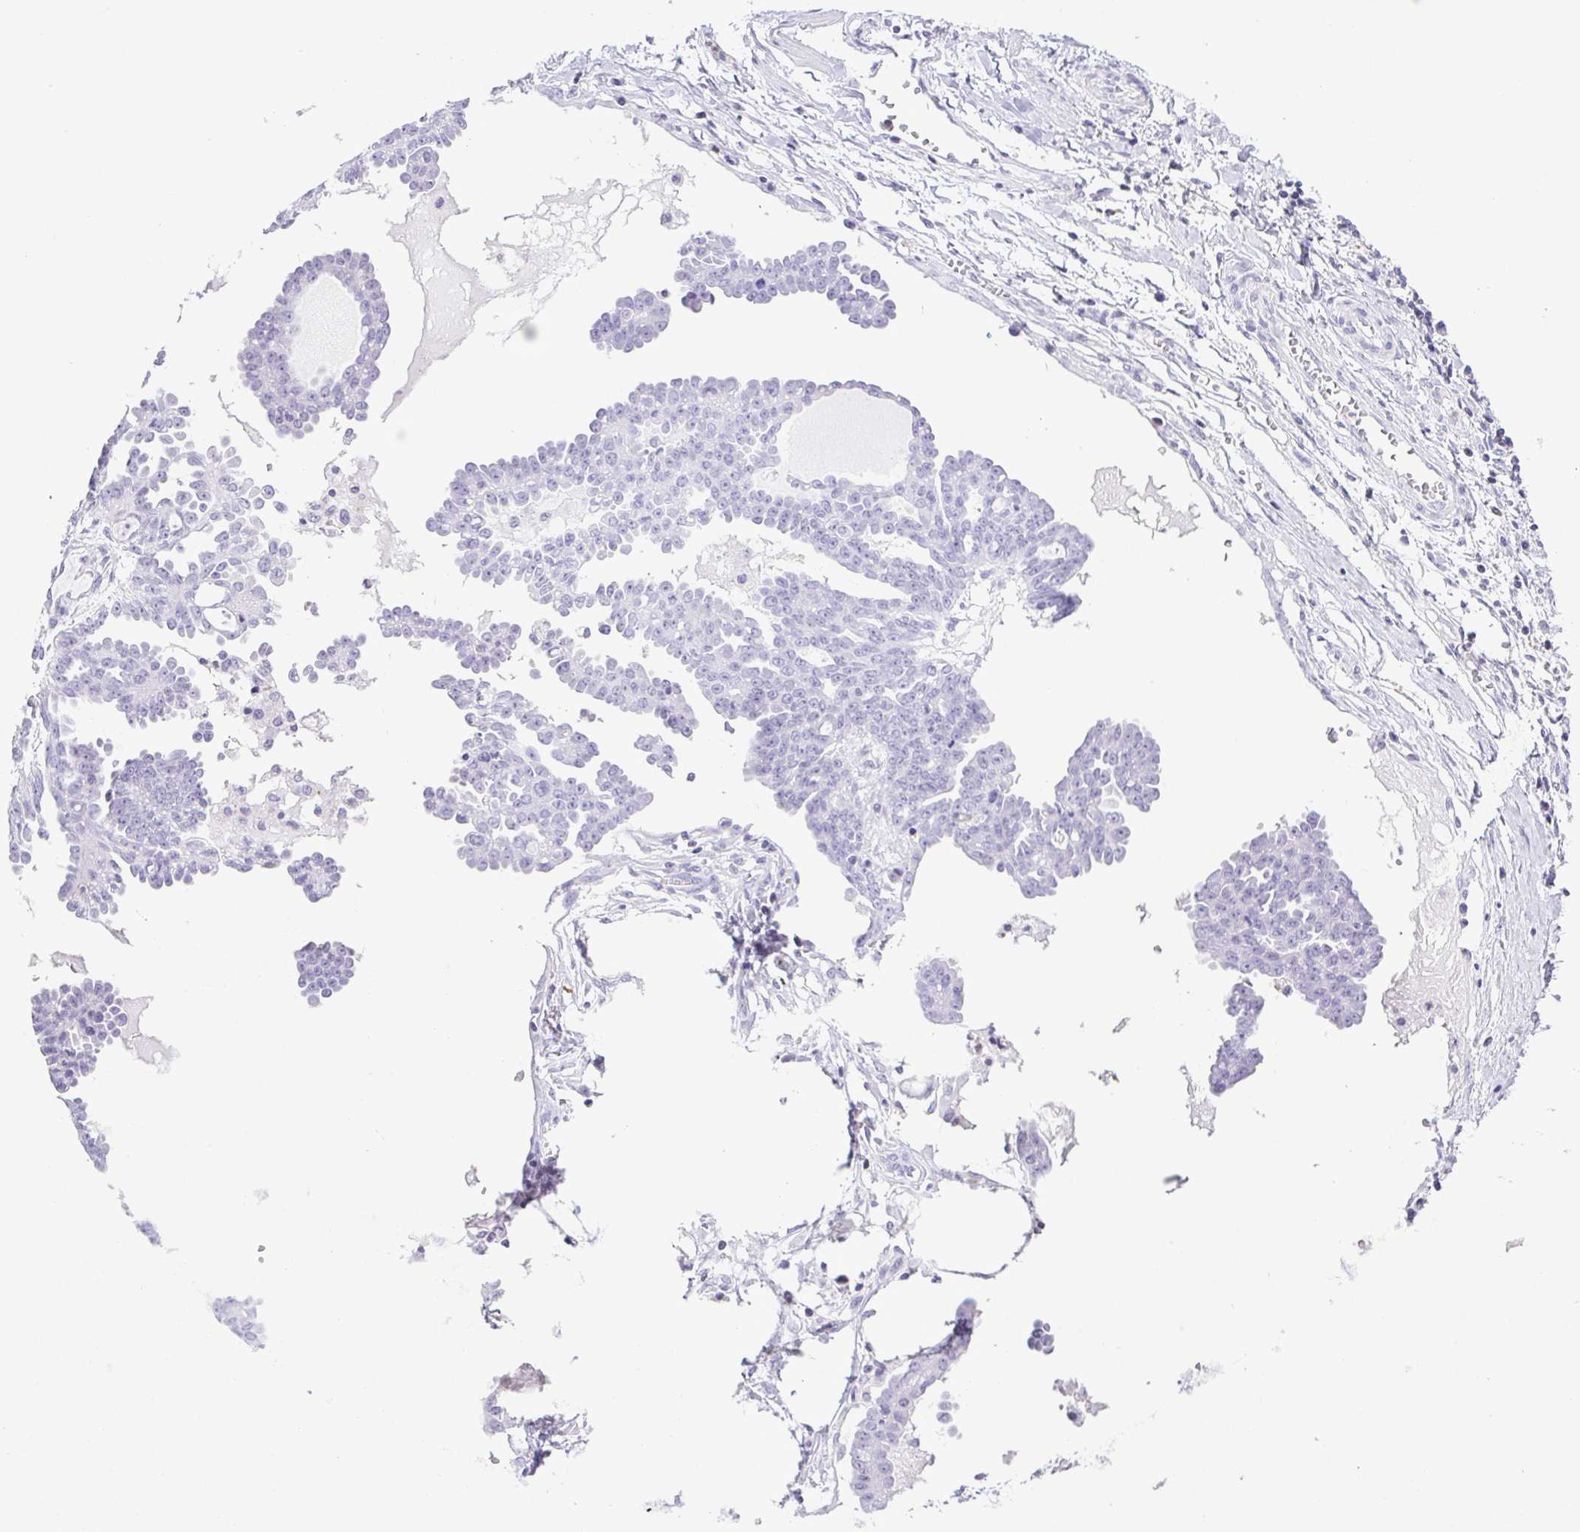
{"staining": {"intensity": "negative", "quantity": "none", "location": "none"}, "tissue": "ovarian cancer", "cell_type": "Tumor cells", "image_type": "cancer", "snomed": [{"axis": "morphology", "description": "Cystadenocarcinoma, serous, NOS"}, {"axis": "topography", "description": "Ovary"}], "caption": "Immunohistochemistry (IHC) of ovarian cancer (serous cystadenocarcinoma) reveals no expression in tumor cells.", "gene": "SYNPR", "patient": {"sex": "female", "age": 71}}